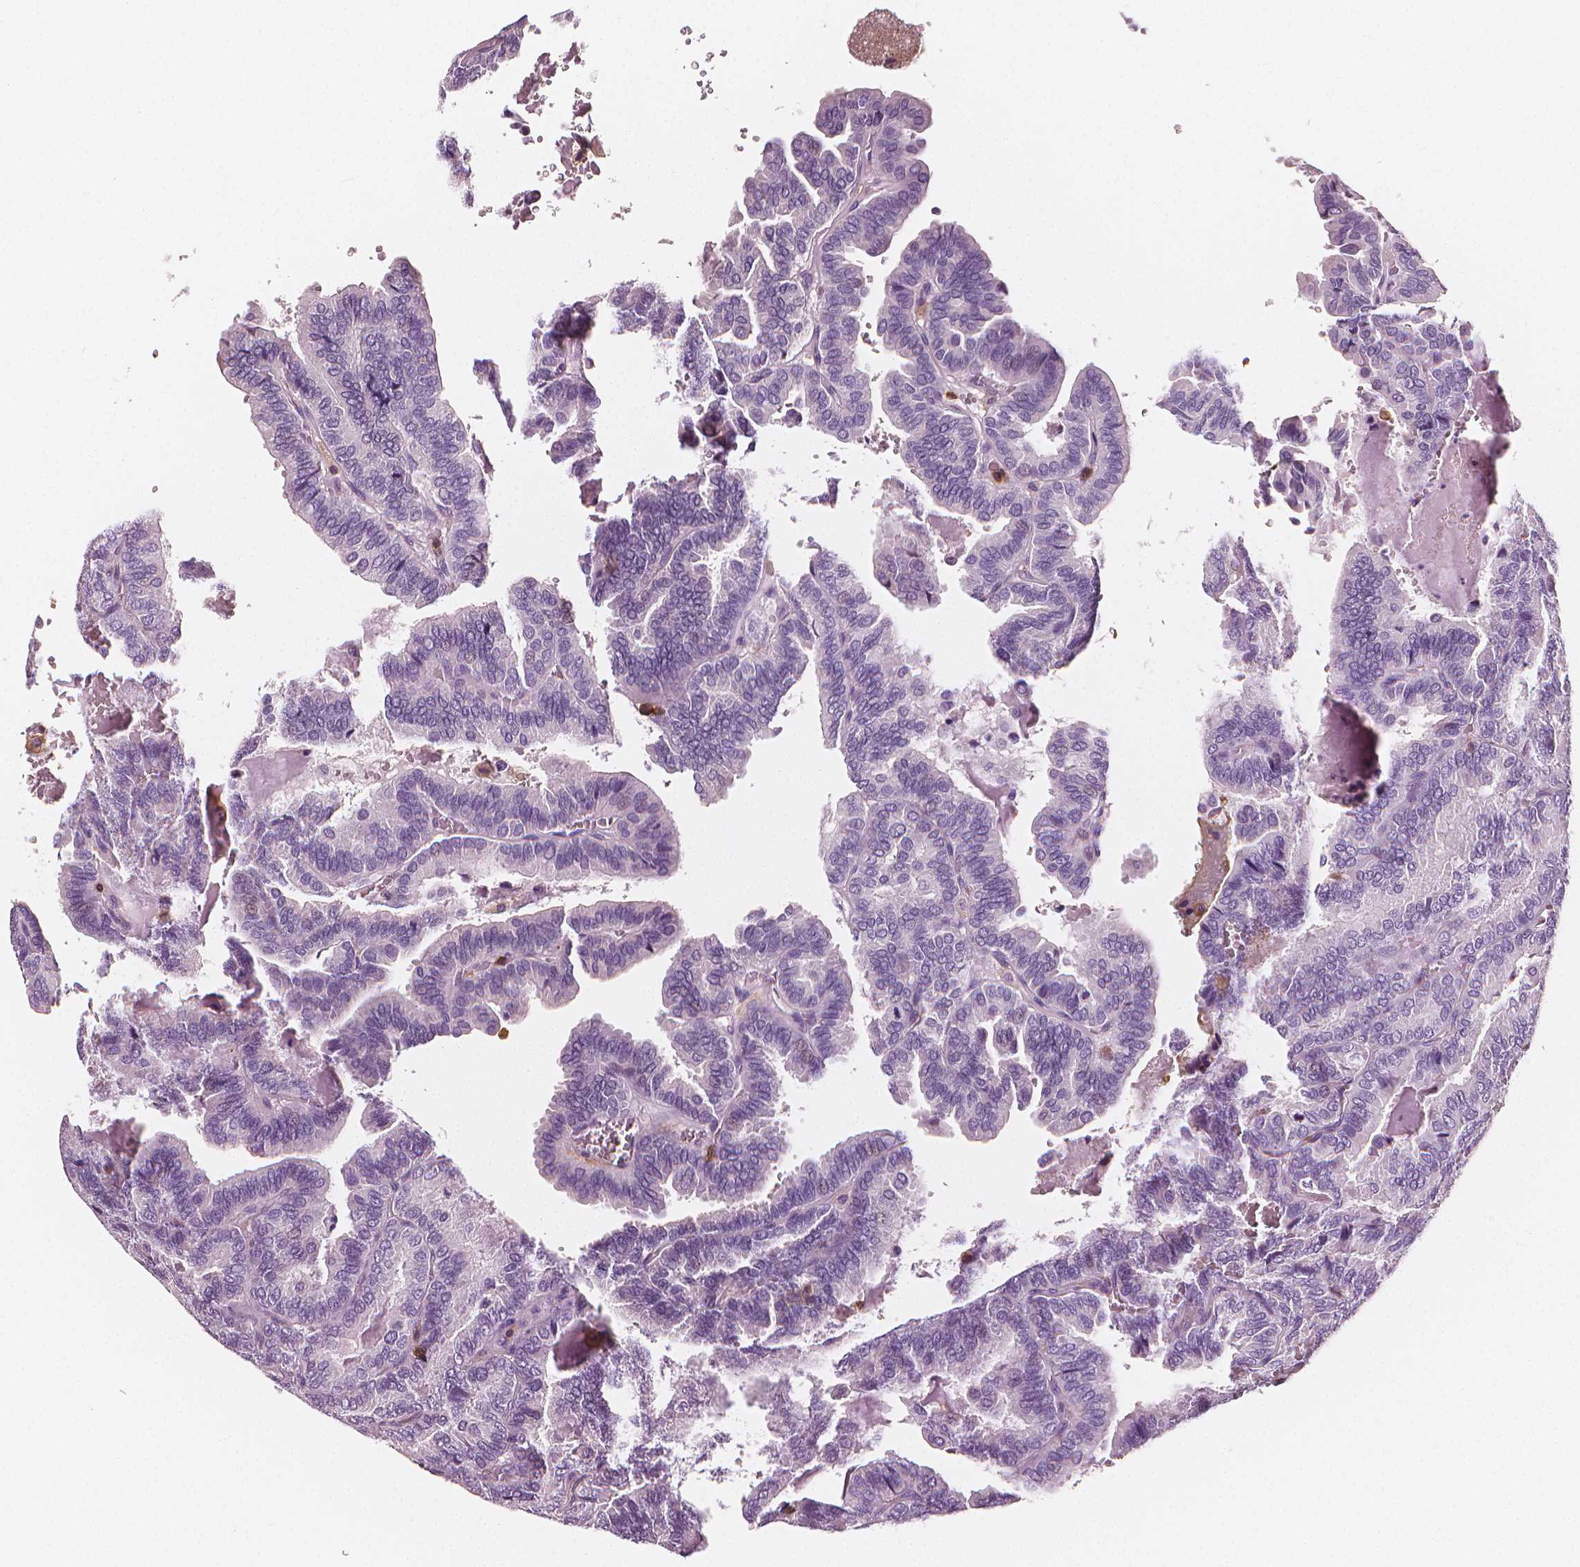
{"staining": {"intensity": "negative", "quantity": "none", "location": "none"}, "tissue": "thyroid cancer", "cell_type": "Tumor cells", "image_type": "cancer", "snomed": [{"axis": "morphology", "description": "Papillary adenocarcinoma, NOS"}, {"axis": "topography", "description": "Thyroid gland"}], "caption": "Tumor cells are negative for protein expression in human thyroid papillary adenocarcinoma.", "gene": "PTPRC", "patient": {"sex": "female", "age": 75}}